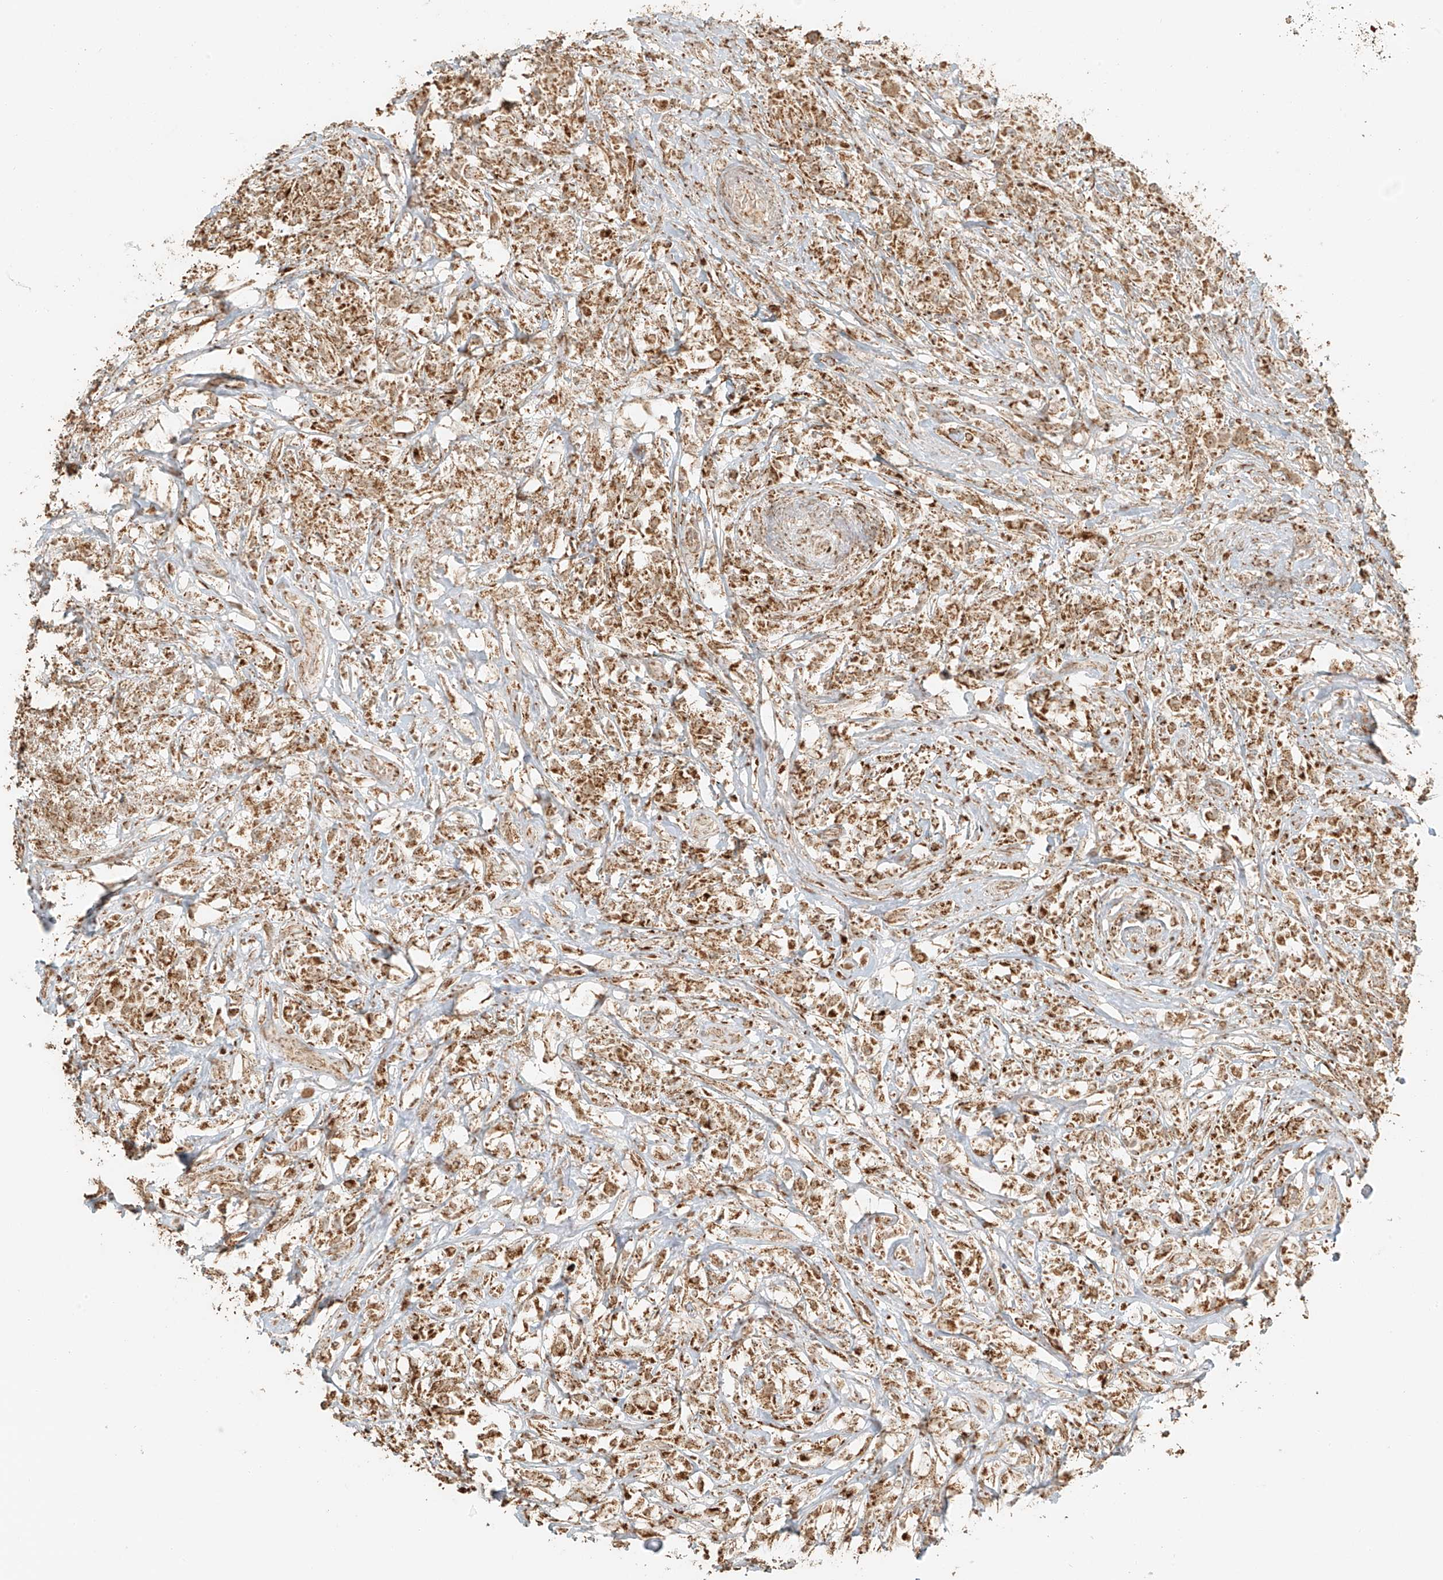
{"staining": {"intensity": "moderate", "quantity": ">75%", "location": "cytoplasmic/membranous"}, "tissue": "testis cancer", "cell_type": "Tumor cells", "image_type": "cancer", "snomed": [{"axis": "morphology", "description": "Seminoma, NOS"}, {"axis": "topography", "description": "Testis"}], "caption": "Immunohistochemical staining of human seminoma (testis) displays medium levels of moderate cytoplasmic/membranous positivity in about >75% of tumor cells.", "gene": "MIPEP", "patient": {"sex": "male", "age": 49}}